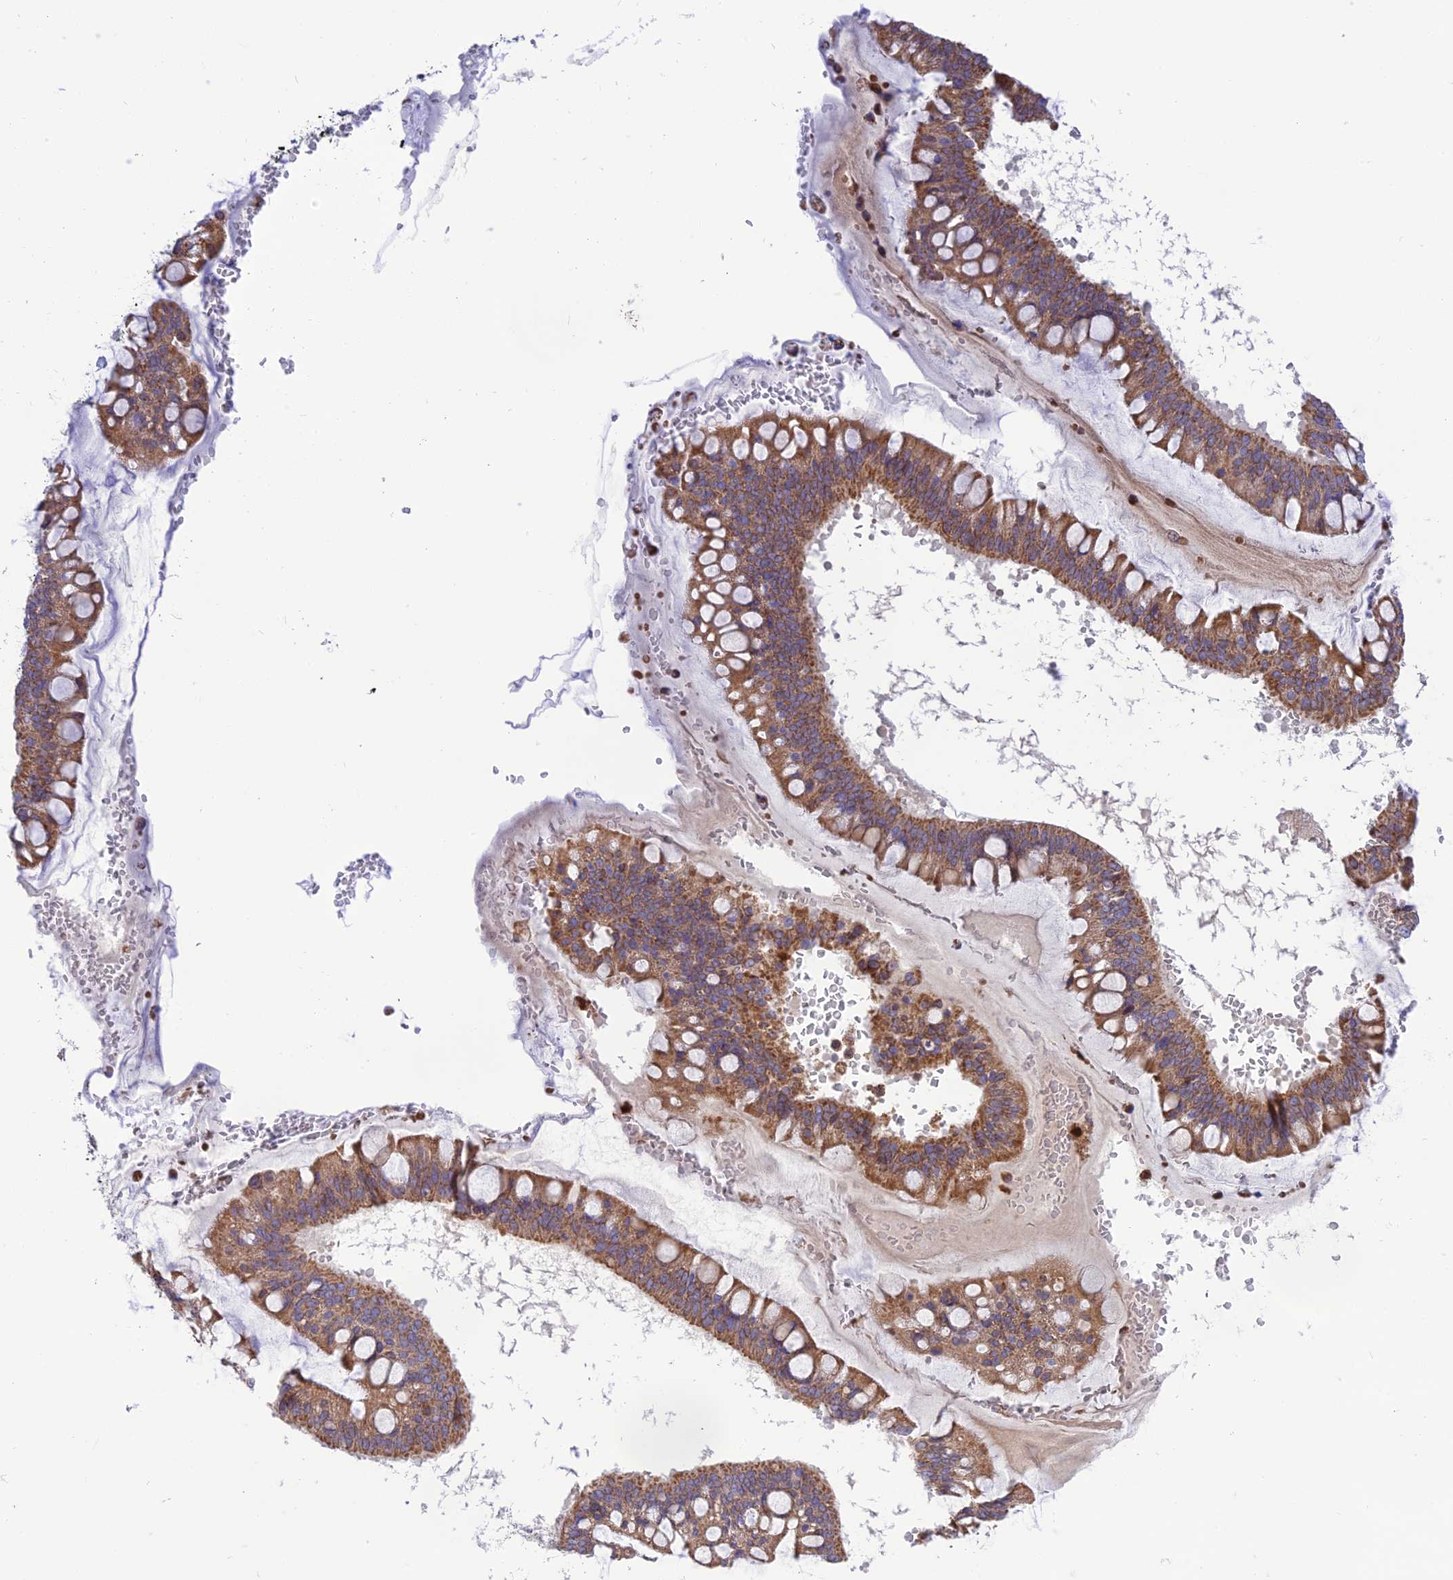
{"staining": {"intensity": "moderate", "quantity": ">75%", "location": "cytoplasmic/membranous"}, "tissue": "ovarian cancer", "cell_type": "Tumor cells", "image_type": "cancer", "snomed": [{"axis": "morphology", "description": "Cystadenocarcinoma, mucinous, NOS"}, {"axis": "topography", "description": "Ovary"}], "caption": "Protein expression analysis of ovarian cancer displays moderate cytoplasmic/membranous positivity in about >75% of tumor cells. (DAB = brown stain, brightfield microscopy at high magnification).", "gene": "PKHD1L1", "patient": {"sex": "female", "age": 73}}